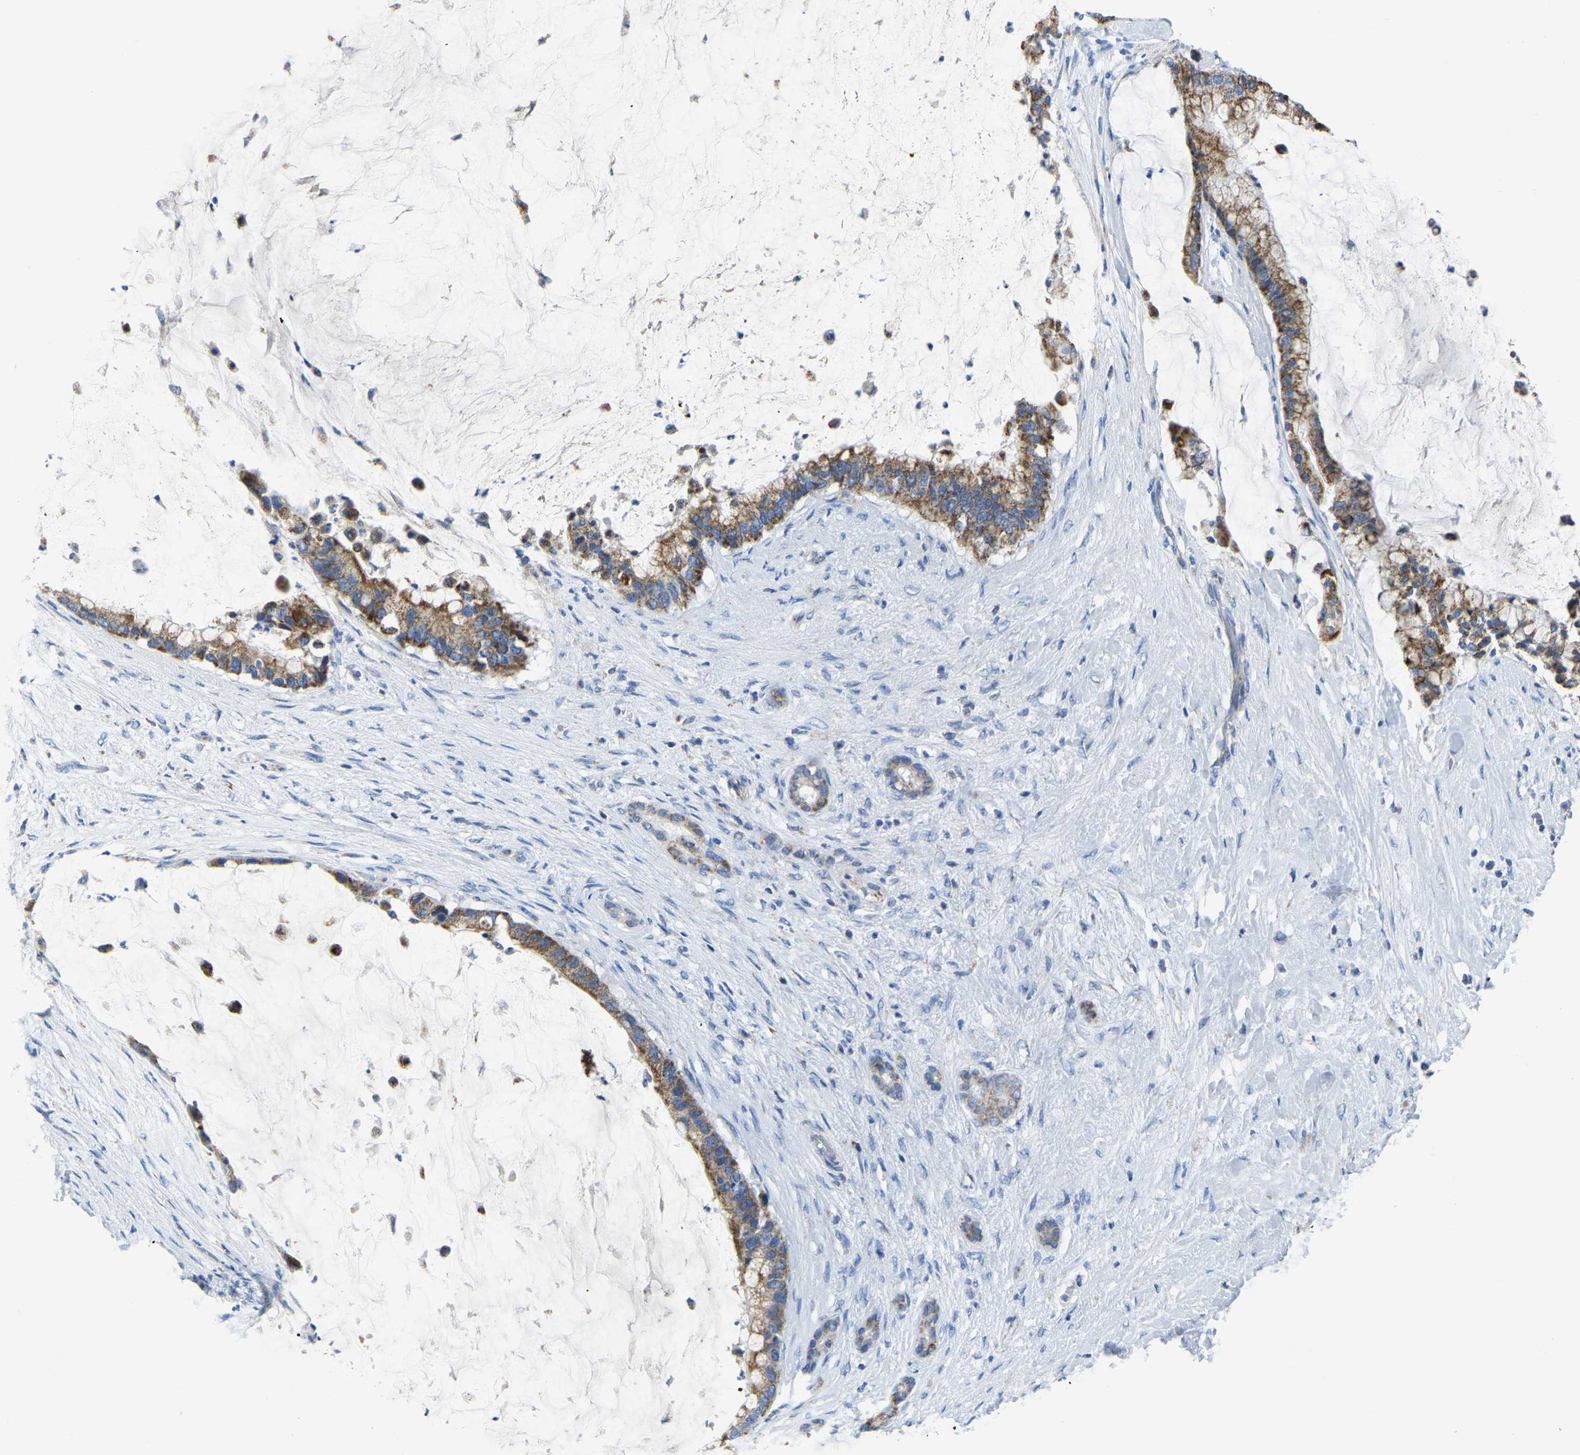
{"staining": {"intensity": "moderate", "quantity": ">75%", "location": "cytoplasmic/membranous"}, "tissue": "pancreatic cancer", "cell_type": "Tumor cells", "image_type": "cancer", "snomed": [{"axis": "morphology", "description": "Adenocarcinoma, NOS"}, {"axis": "topography", "description": "Pancreas"}], "caption": "Immunohistochemistry (IHC) (DAB) staining of pancreatic adenocarcinoma shows moderate cytoplasmic/membranous protein positivity in approximately >75% of tumor cells. (DAB (3,3'-diaminobenzidine) IHC with brightfield microscopy, high magnification).", "gene": "ETFA", "patient": {"sex": "male", "age": 41}}